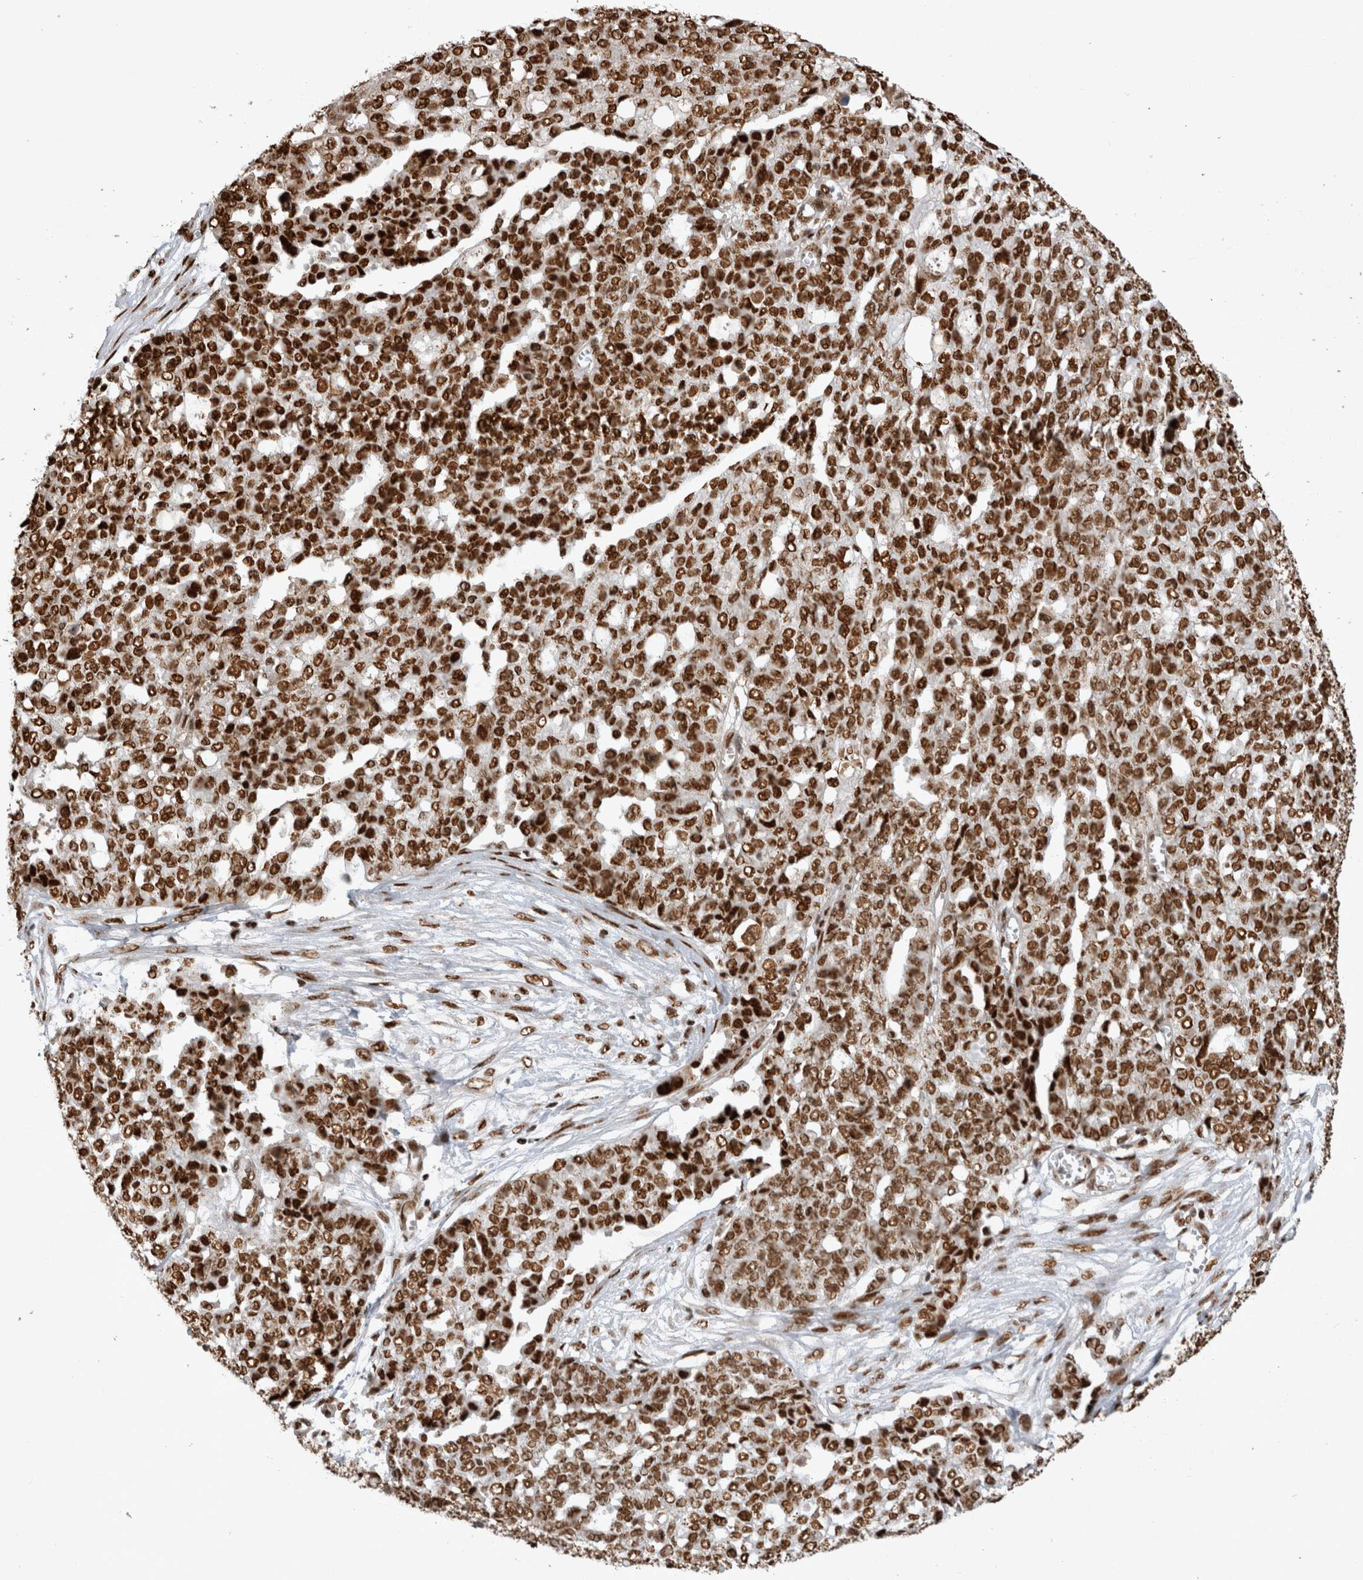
{"staining": {"intensity": "strong", "quantity": ">75%", "location": "nuclear"}, "tissue": "ovarian cancer", "cell_type": "Tumor cells", "image_type": "cancer", "snomed": [{"axis": "morphology", "description": "Cystadenocarcinoma, serous, NOS"}, {"axis": "topography", "description": "Soft tissue"}, {"axis": "topography", "description": "Ovary"}], "caption": "Brown immunohistochemical staining in ovarian serous cystadenocarcinoma shows strong nuclear staining in about >75% of tumor cells. The staining was performed using DAB to visualize the protein expression in brown, while the nuclei were stained in blue with hematoxylin (Magnification: 20x).", "gene": "EYA2", "patient": {"sex": "female", "age": 57}}